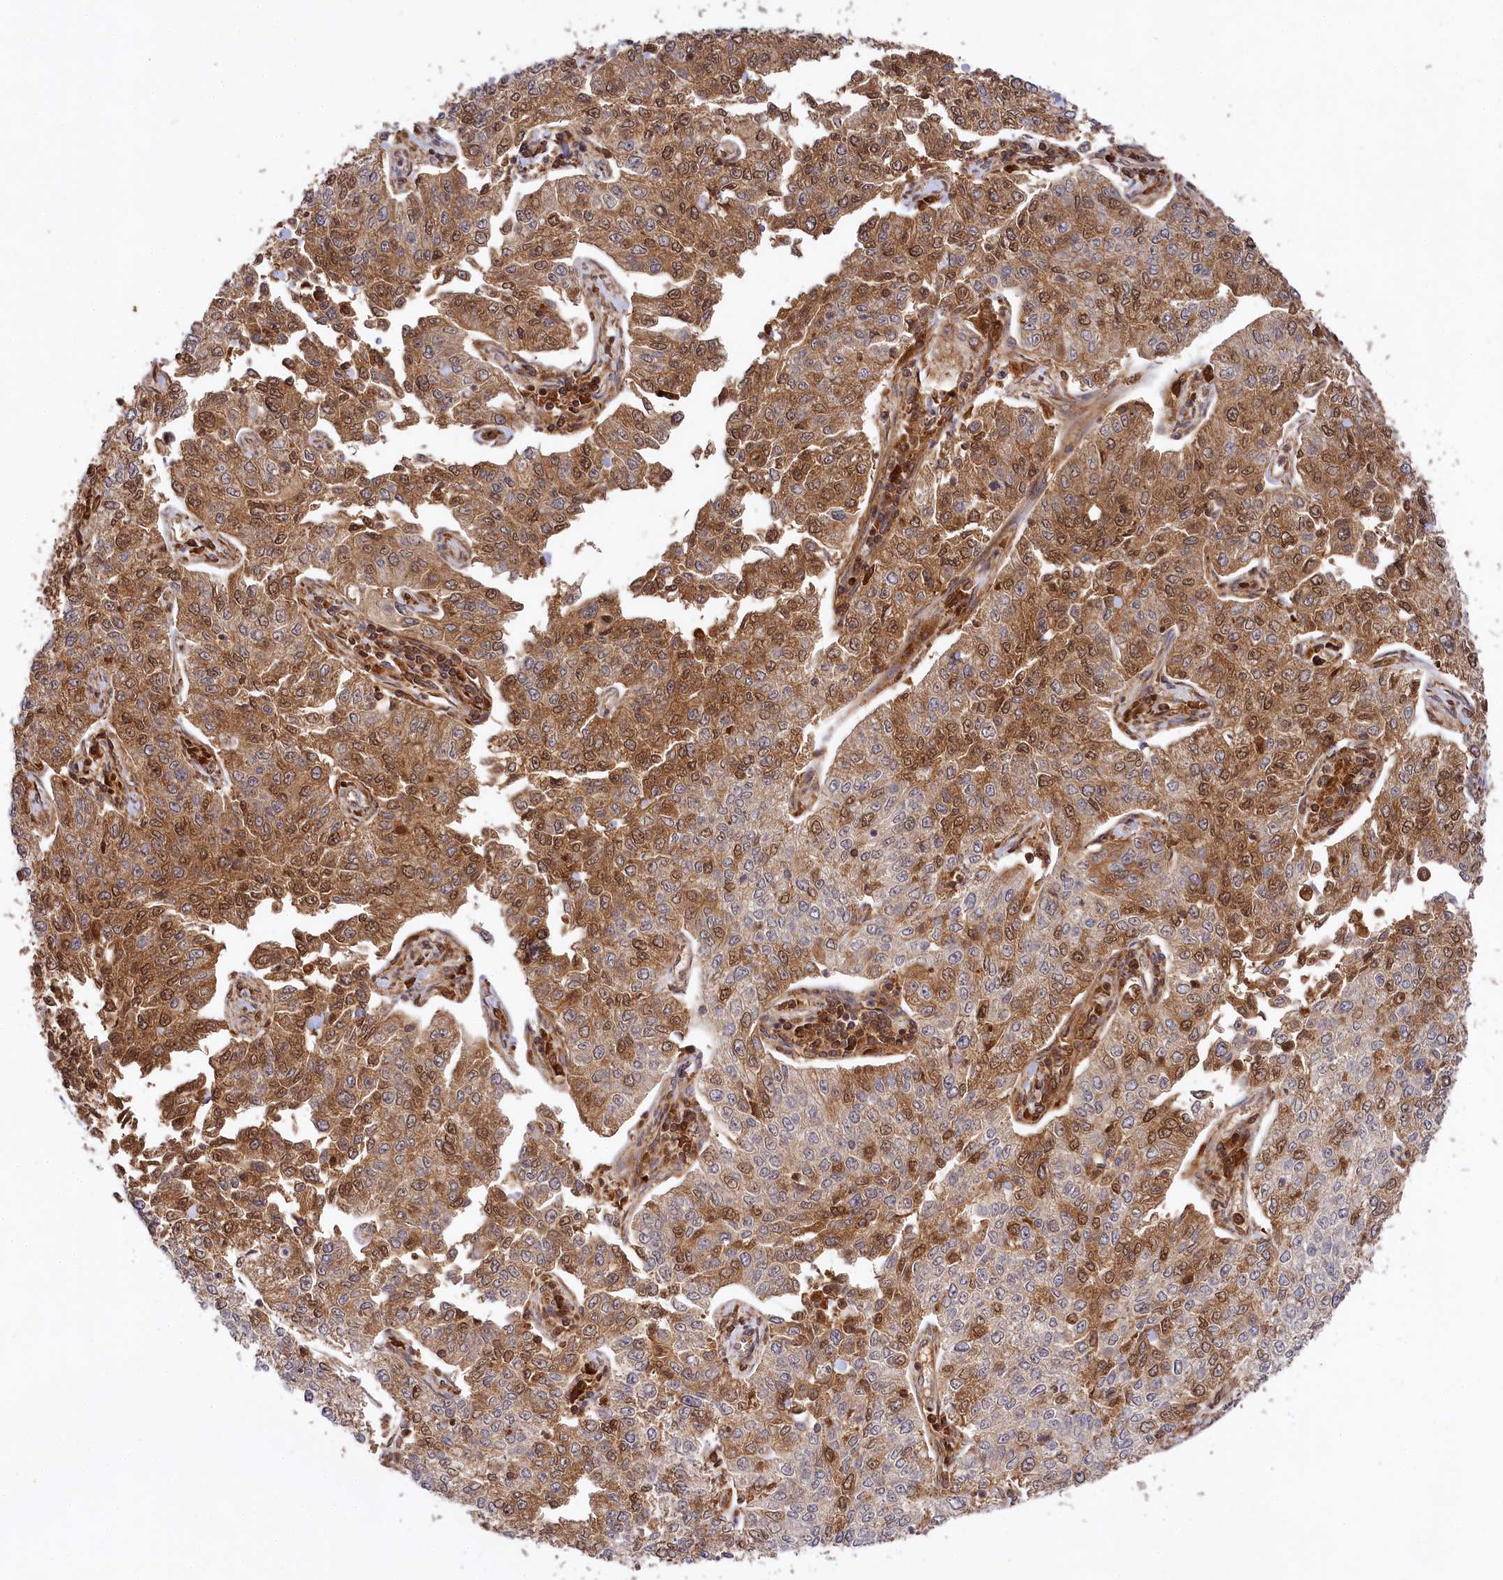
{"staining": {"intensity": "moderate", "quantity": ">75%", "location": "cytoplasmic/membranous,nuclear"}, "tissue": "cervical cancer", "cell_type": "Tumor cells", "image_type": "cancer", "snomed": [{"axis": "morphology", "description": "Squamous cell carcinoma, NOS"}, {"axis": "topography", "description": "Cervix"}], "caption": "Human squamous cell carcinoma (cervical) stained for a protein (brown) reveals moderate cytoplasmic/membranous and nuclear positive expression in approximately >75% of tumor cells.", "gene": "MCF2L2", "patient": {"sex": "female", "age": 35}}